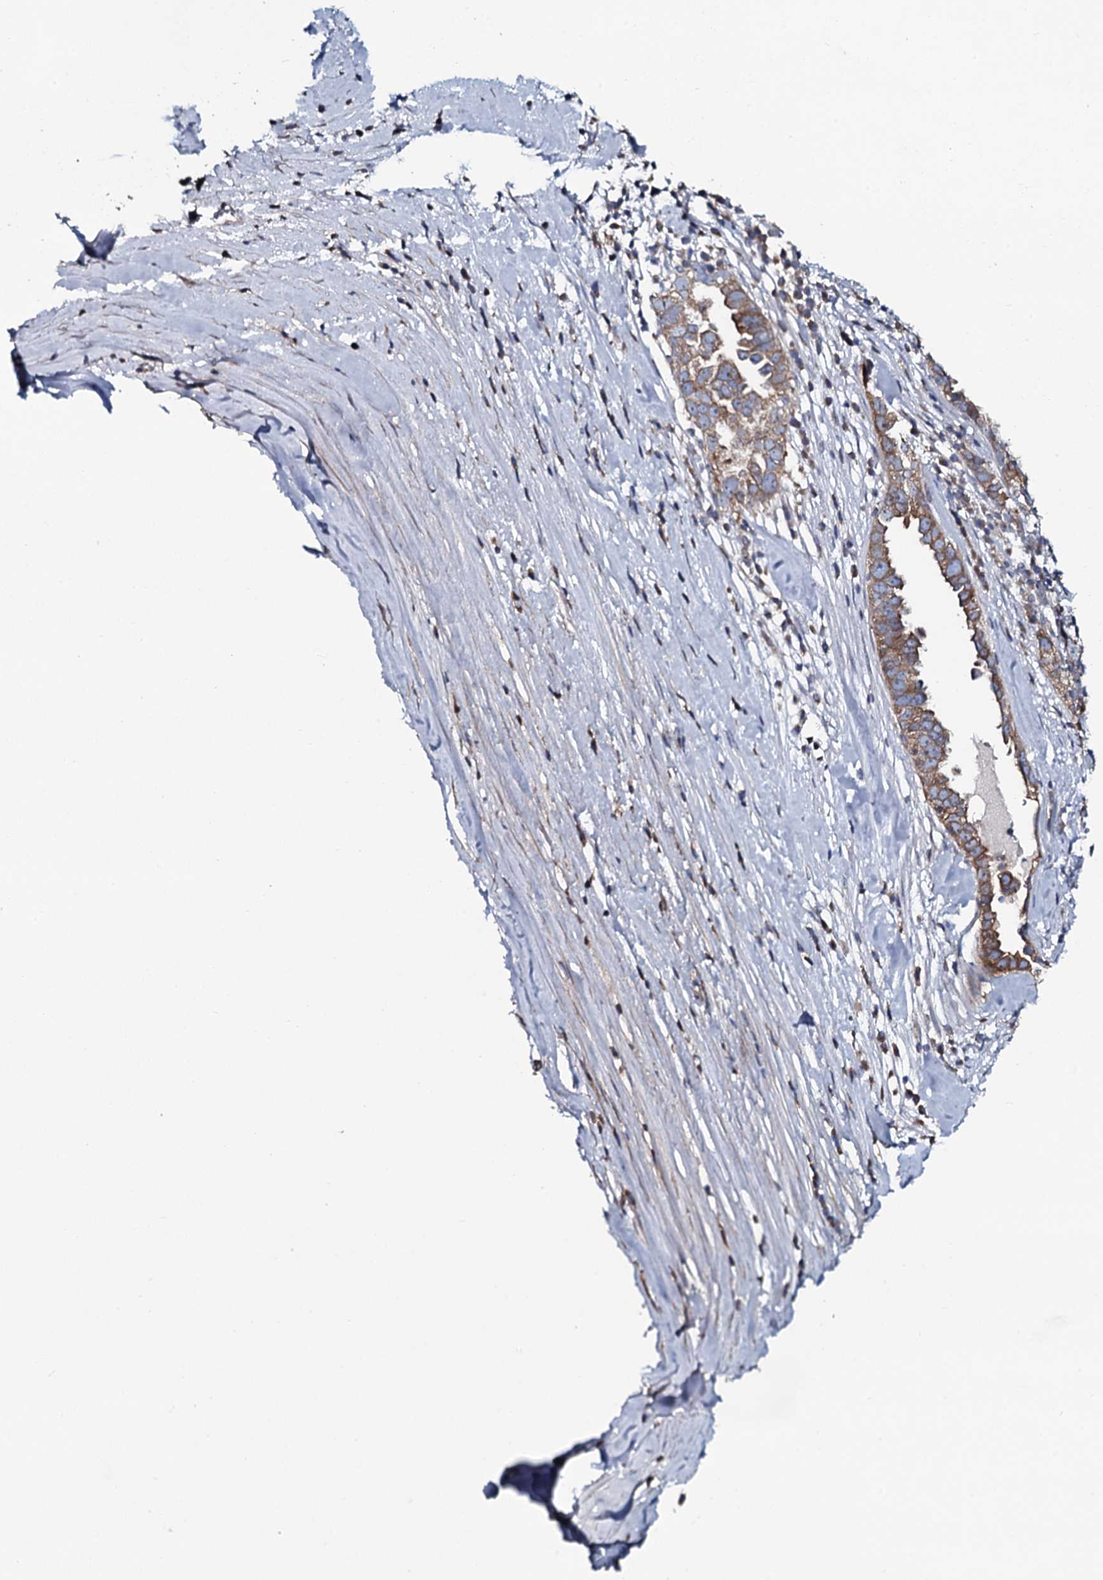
{"staining": {"intensity": "moderate", "quantity": ">75%", "location": "cytoplasmic/membranous"}, "tissue": "ovarian cancer", "cell_type": "Tumor cells", "image_type": "cancer", "snomed": [{"axis": "morphology", "description": "Carcinoma, endometroid"}, {"axis": "topography", "description": "Ovary"}], "caption": "Tumor cells demonstrate moderate cytoplasmic/membranous staining in about >75% of cells in ovarian endometroid carcinoma.", "gene": "TMEM151A", "patient": {"sex": "female", "age": 62}}